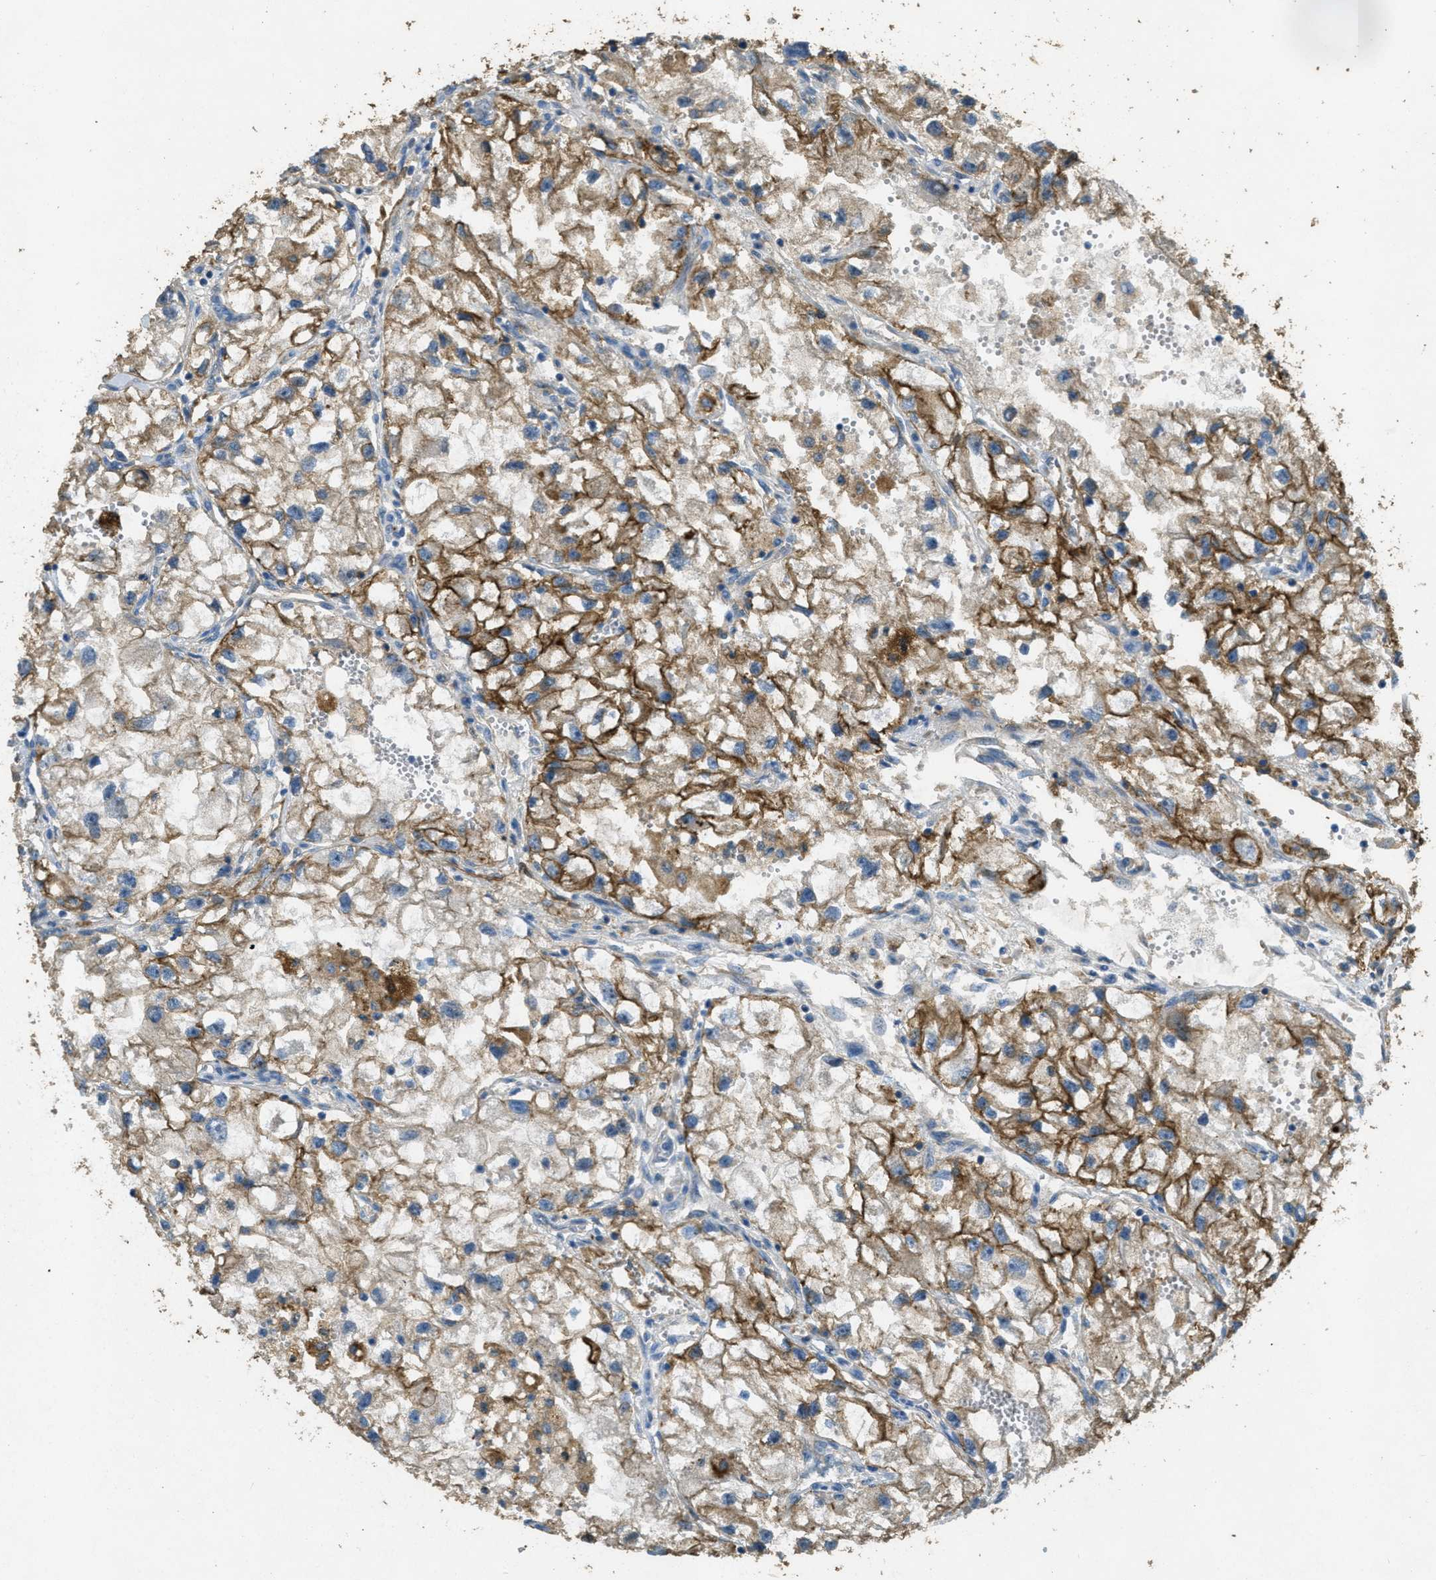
{"staining": {"intensity": "moderate", "quantity": ">75%", "location": "cytoplasmic/membranous"}, "tissue": "renal cancer", "cell_type": "Tumor cells", "image_type": "cancer", "snomed": [{"axis": "morphology", "description": "Adenocarcinoma, NOS"}, {"axis": "topography", "description": "Kidney"}], "caption": "Protein expression analysis of renal adenocarcinoma displays moderate cytoplasmic/membranous expression in approximately >75% of tumor cells.", "gene": "OSMR", "patient": {"sex": "female", "age": 70}}